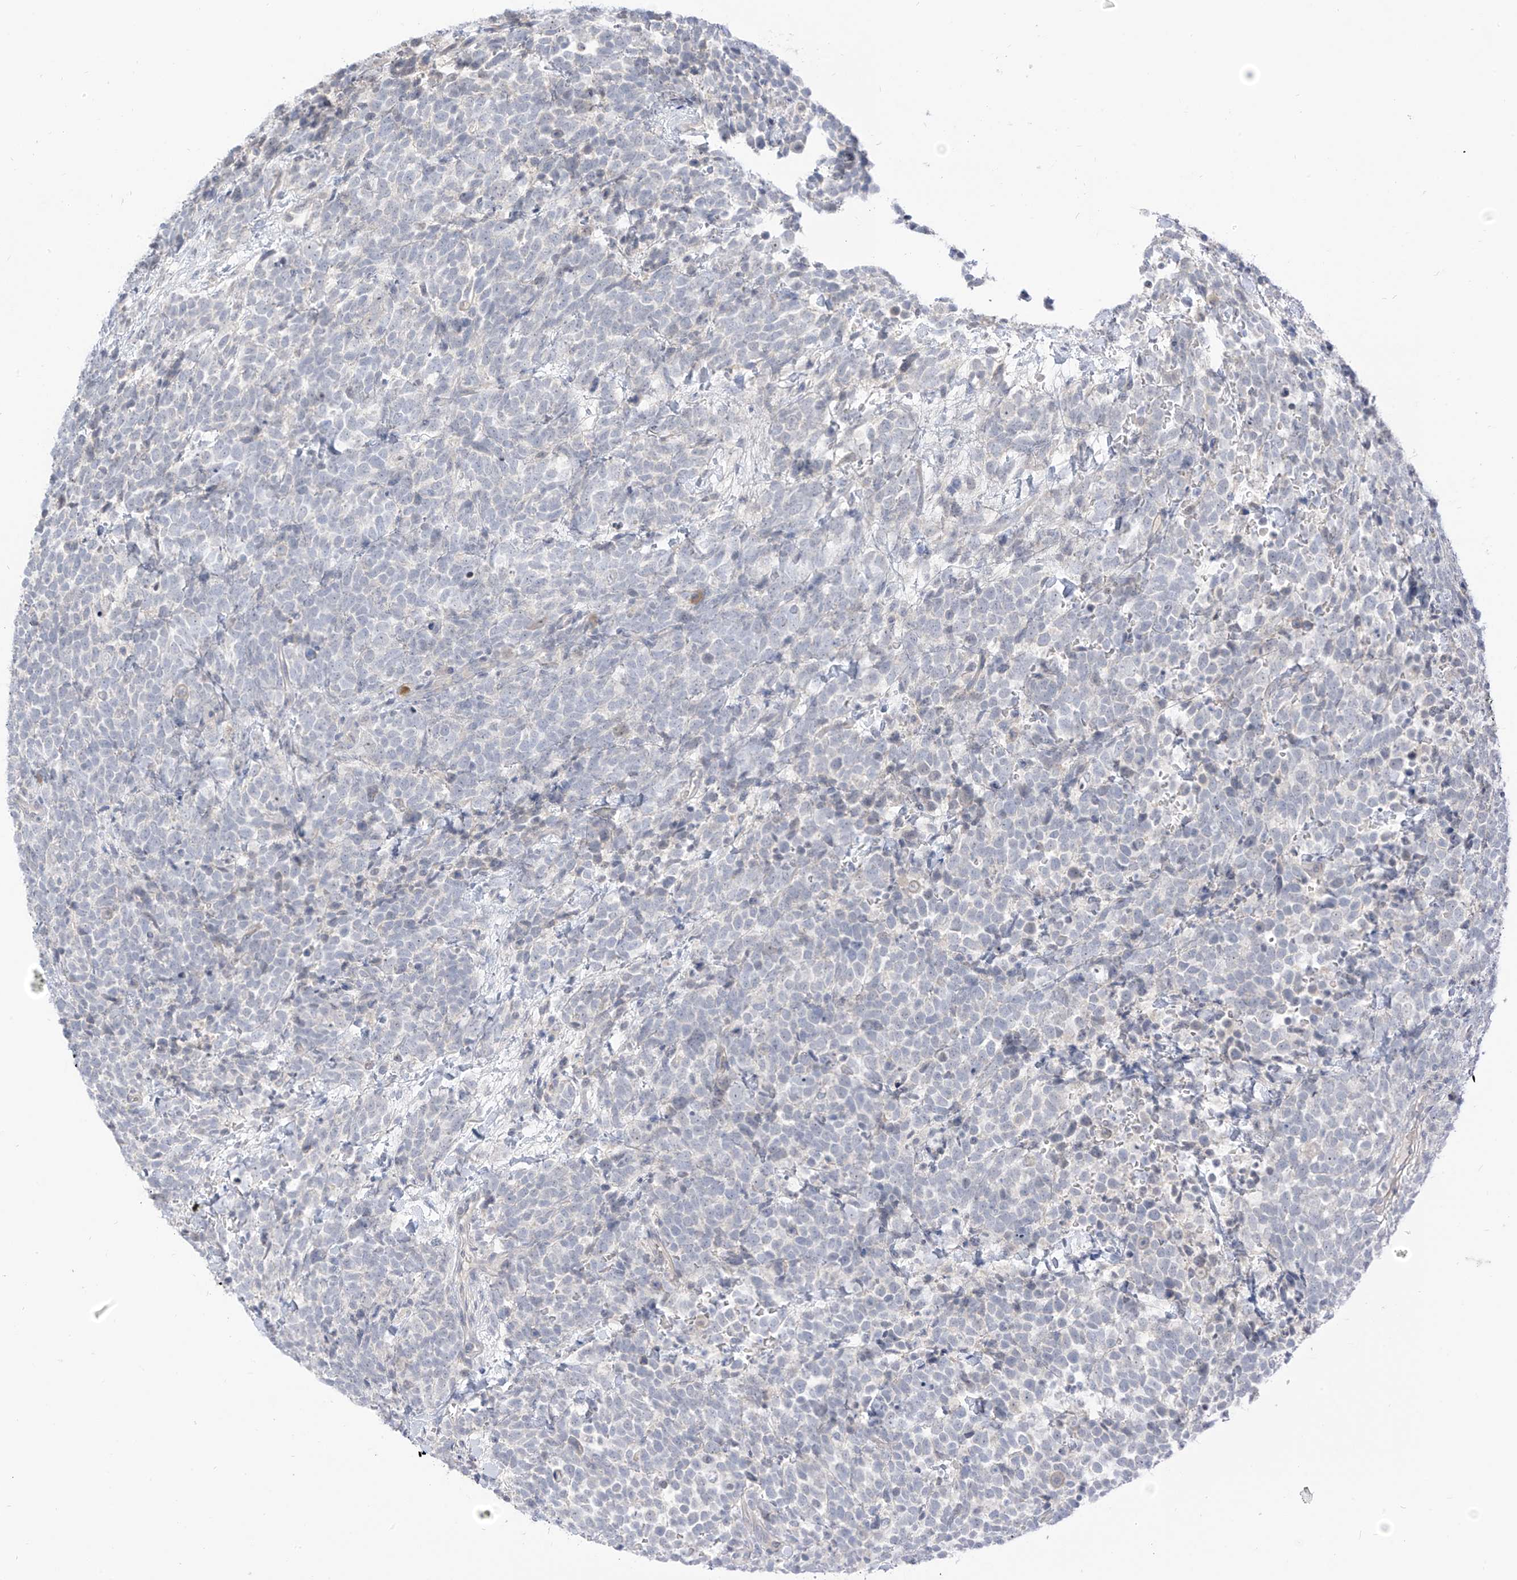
{"staining": {"intensity": "negative", "quantity": "none", "location": "none"}, "tissue": "urothelial cancer", "cell_type": "Tumor cells", "image_type": "cancer", "snomed": [{"axis": "morphology", "description": "Urothelial carcinoma, High grade"}, {"axis": "topography", "description": "Urinary bladder"}], "caption": "Protein analysis of urothelial carcinoma (high-grade) shows no significant expression in tumor cells. (DAB (3,3'-diaminobenzidine) immunohistochemistry (IHC), high magnification).", "gene": "C2orf42", "patient": {"sex": "female", "age": 82}}